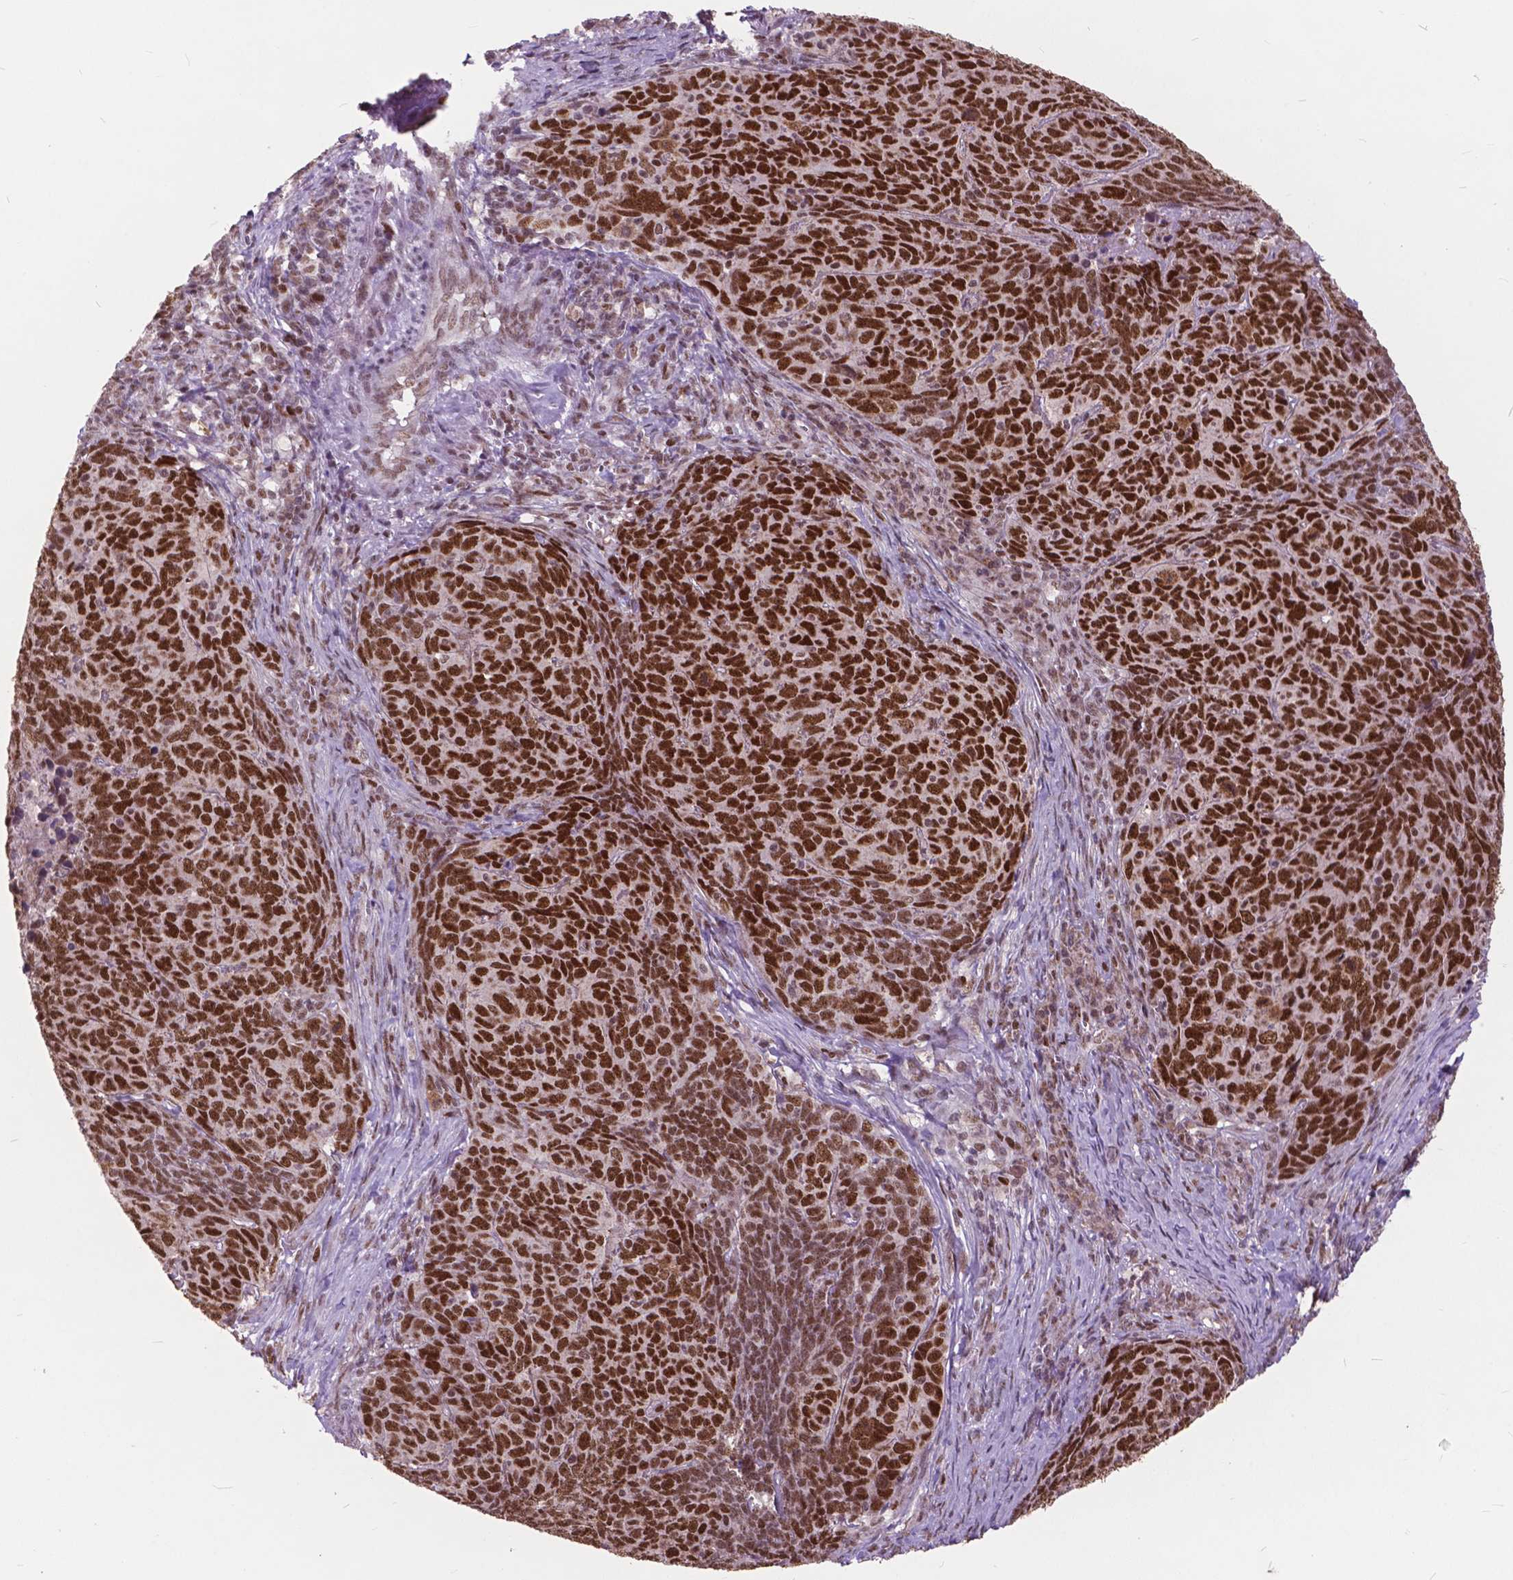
{"staining": {"intensity": "strong", "quantity": ">75%", "location": "nuclear"}, "tissue": "skin cancer", "cell_type": "Tumor cells", "image_type": "cancer", "snomed": [{"axis": "morphology", "description": "Squamous cell carcinoma, NOS"}, {"axis": "topography", "description": "Skin"}, {"axis": "topography", "description": "Anal"}], "caption": "This histopathology image displays IHC staining of human skin cancer (squamous cell carcinoma), with high strong nuclear expression in about >75% of tumor cells.", "gene": "MSH2", "patient": {"sex": "female", "age": 51}}